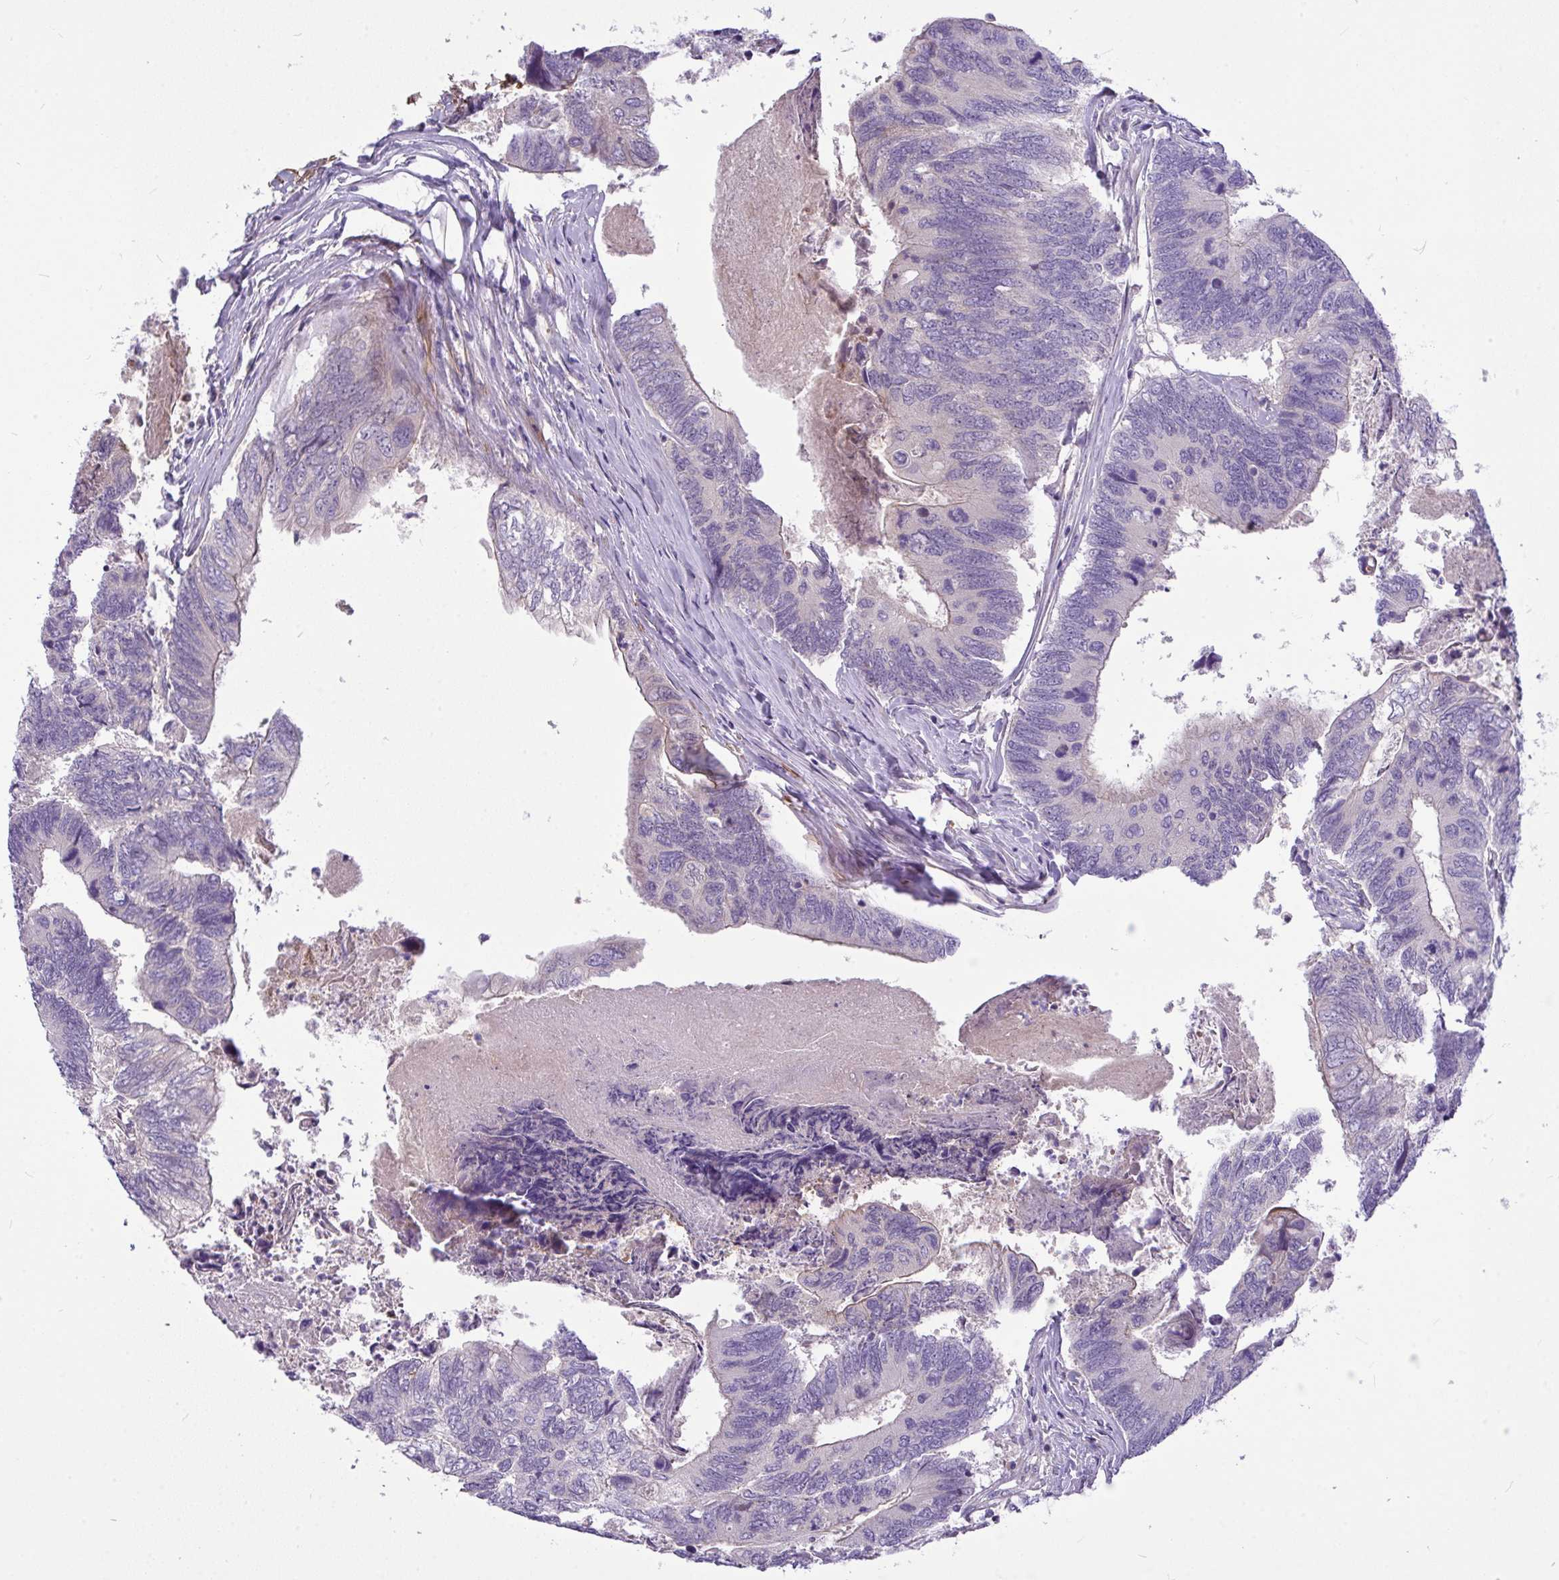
{"staining": {"intensity": "negative", "quantity": "none", "location": "none"}, "tissue": "colorectal cancer", "cell_type": "Tumor cells", "image_type": "cancer", "snomed": [{"axis": "morphology", "description": "Adenocarcinoma, NOS"}, {"axis": "topography", "description": "Colon"}], "caption": "Colorectal cancer stained for a protein using immunohistochemistry exhibits no staining tumor cells.", "gene": "MOCS1", "patient": {"sex": "female", "age": 67}}